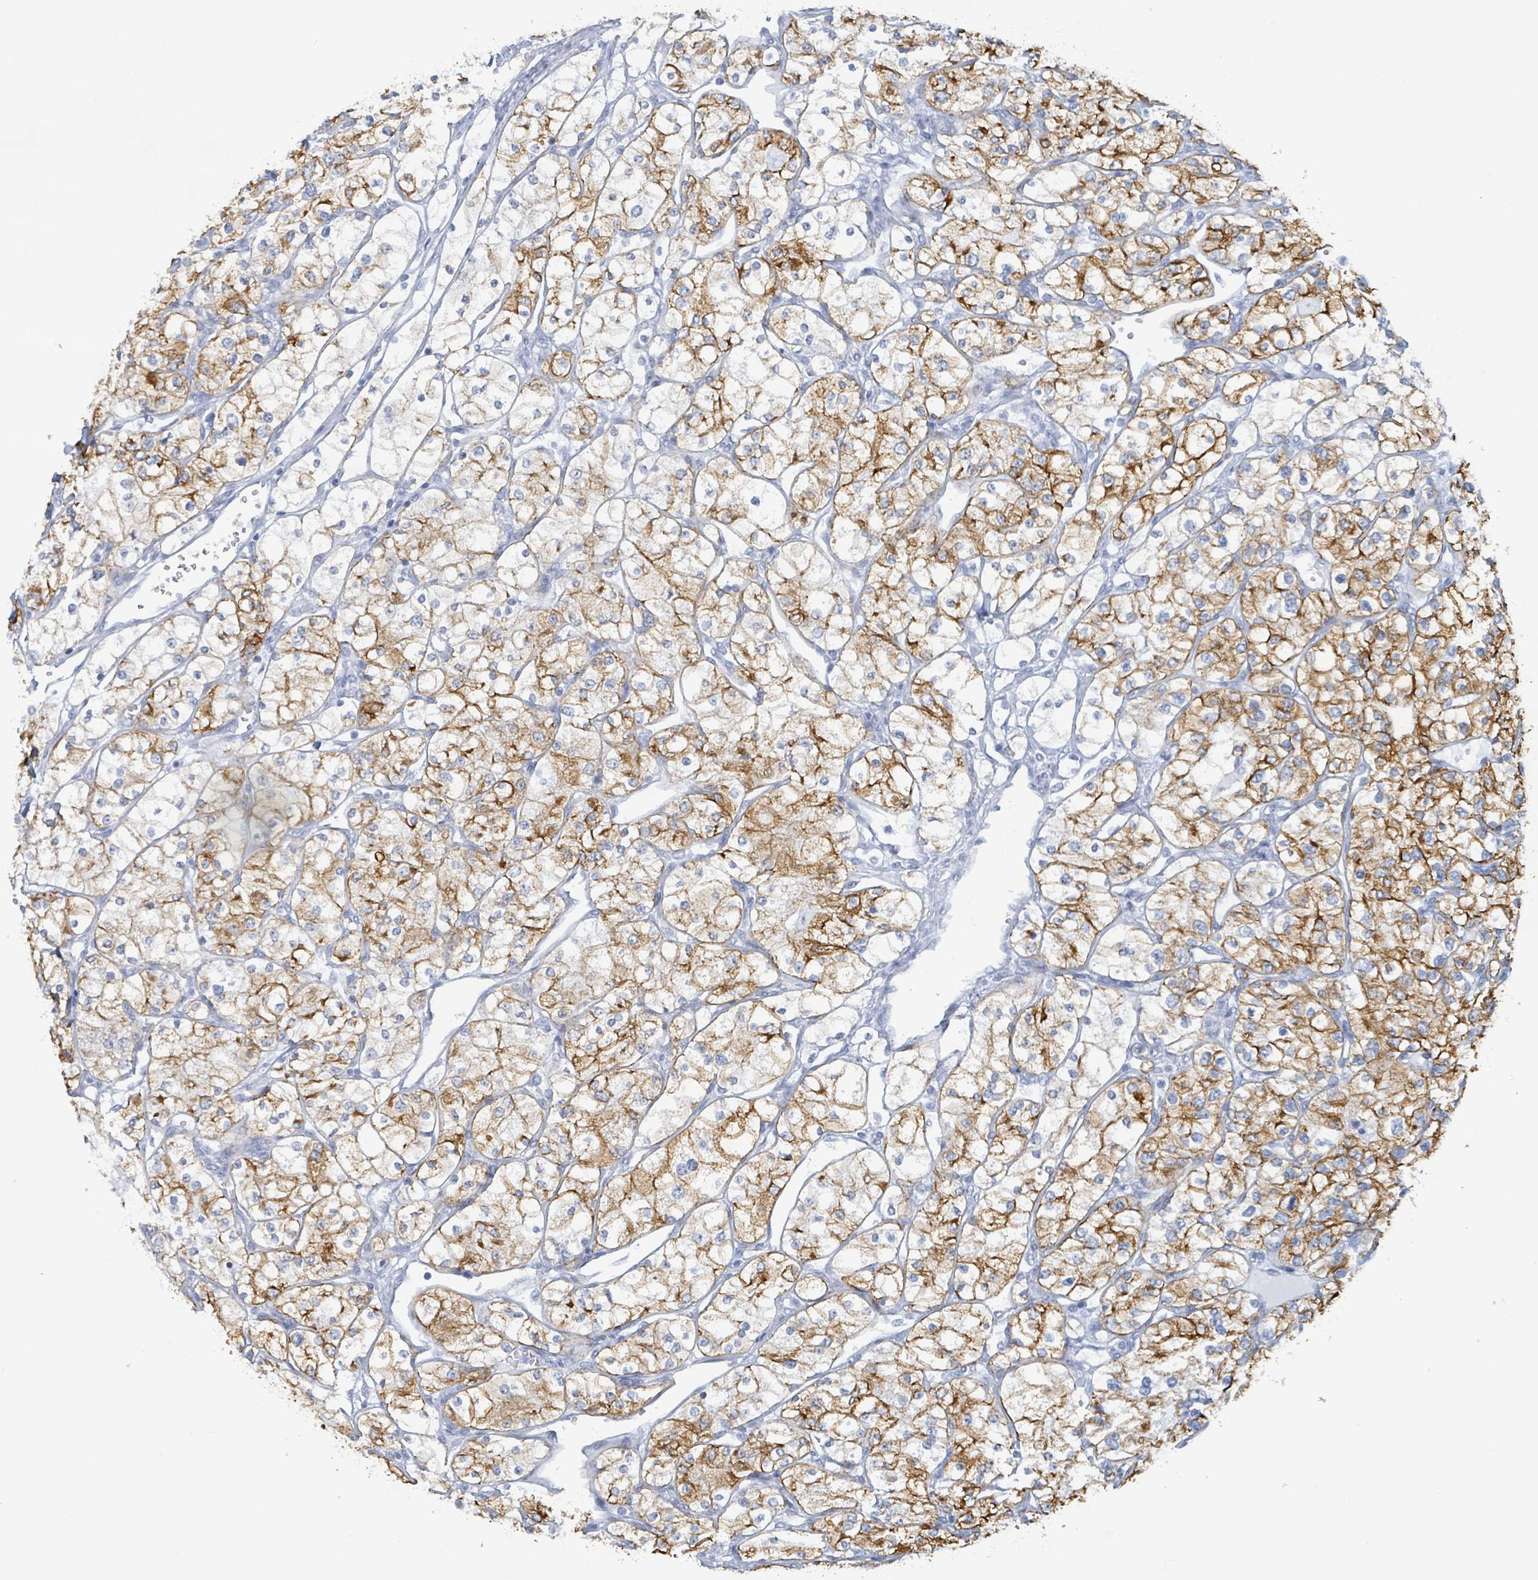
{"staining": {"intensity": "moderate", "quantity": "25%-75%", "location": "cytoplasmic/membranous"}, "tissue": "renal cancer", "cell_type": "Tumor cells", "image_type": "cancer", "snomed": [{"axis": "morphology", "description": "Adenocarcinoma, NOS"}, {"axis": "topography", "description": "Kidney"}], "caption": "Adenocarcinoma (renal) stained with a brown dye reveals moderate cytoplasmic/membranous positive positivity in about 25%-75% of tumor cells.", "gene": "KRT8", "patient": {"sex": "male", "age": 80}}